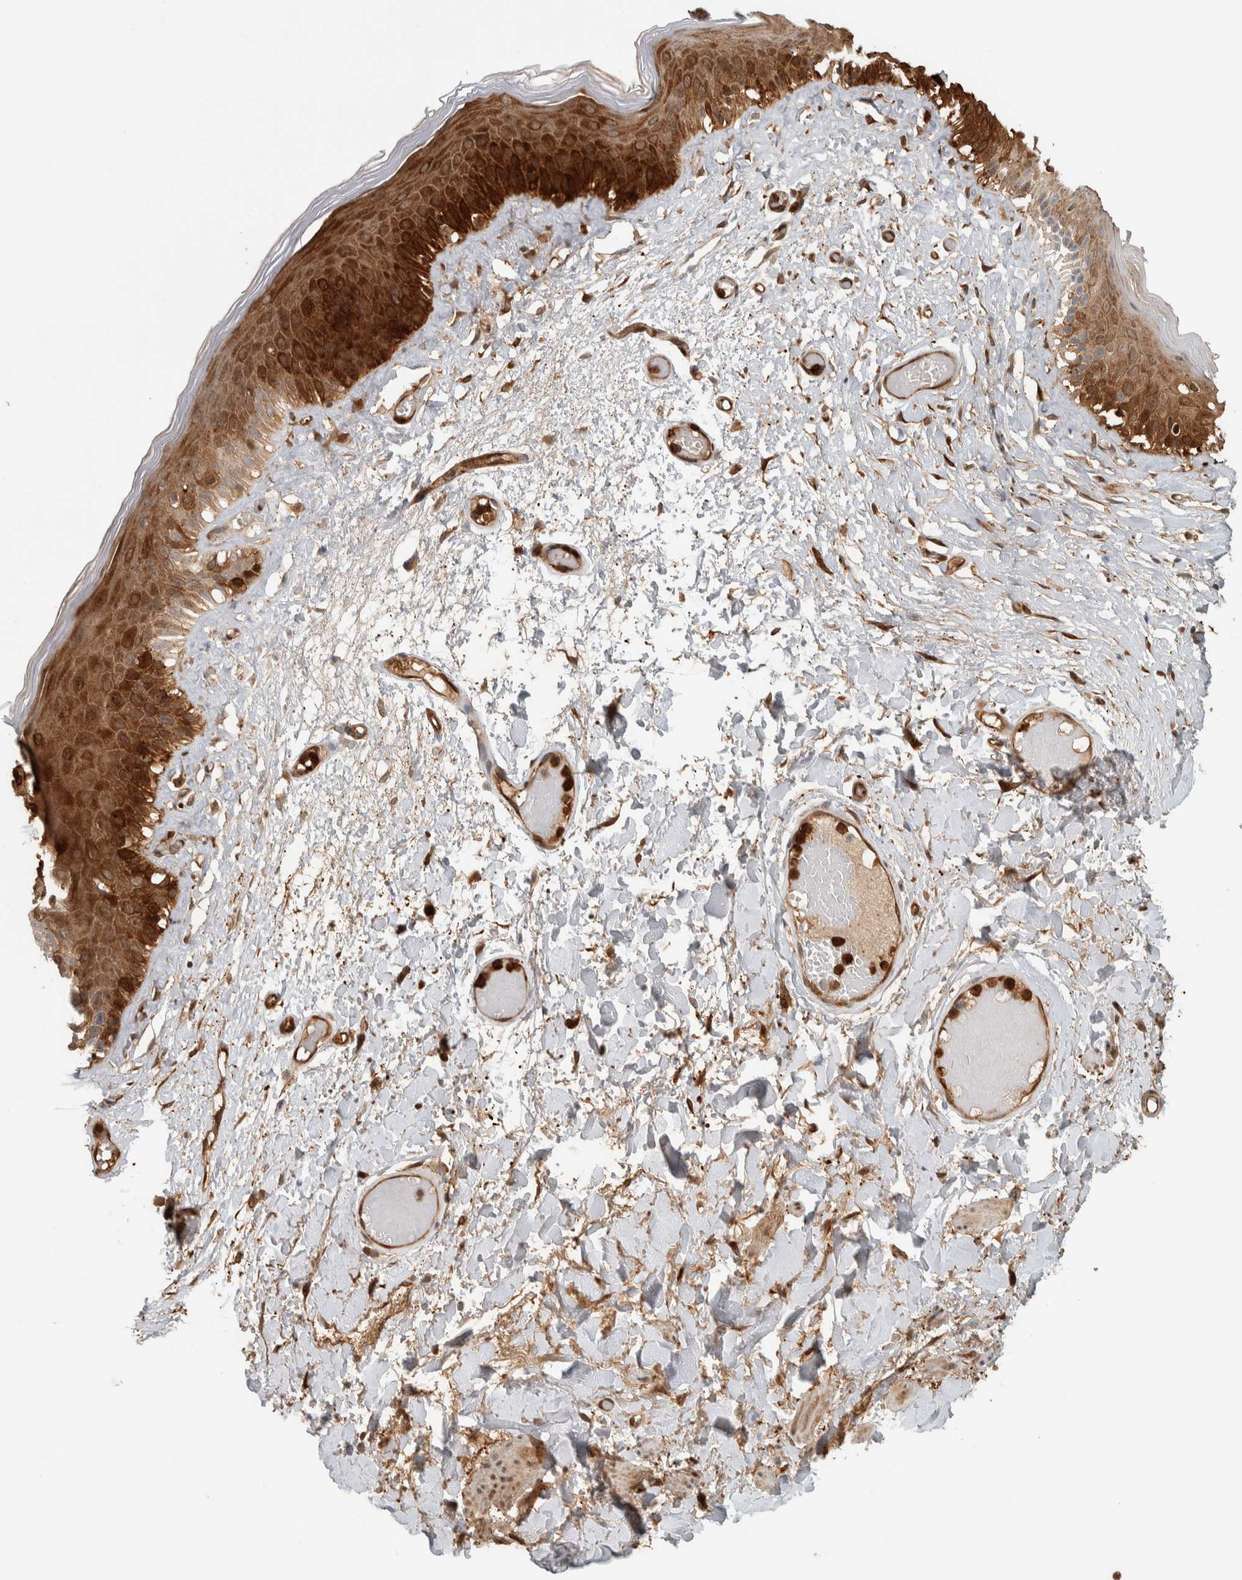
{"staining": {"intensity": "strong", "quantity": ">75%", "location": "cytoplasmic/membranous"}, "tissue": "skin", "cell_type": "Epidermal cells", "image_type": "normal", "snomed": [{"axis": "morphology", "description": "Normal tissue, NOS"}, {"axis": "topography", "description": "Vulva"}], "caption": "Immunohistochemistry (IHC) histopathology image of normal skin: human skin stained using immunohistochemistry exhibits high levels of strong protein expression localized specifically in the cytoplasmic/membranous of epidermal cells, appearing as a cytoplasmic/membranous brown color.", "gene": "CNTROB", "patient": {"sex": "female", "age": 73}}